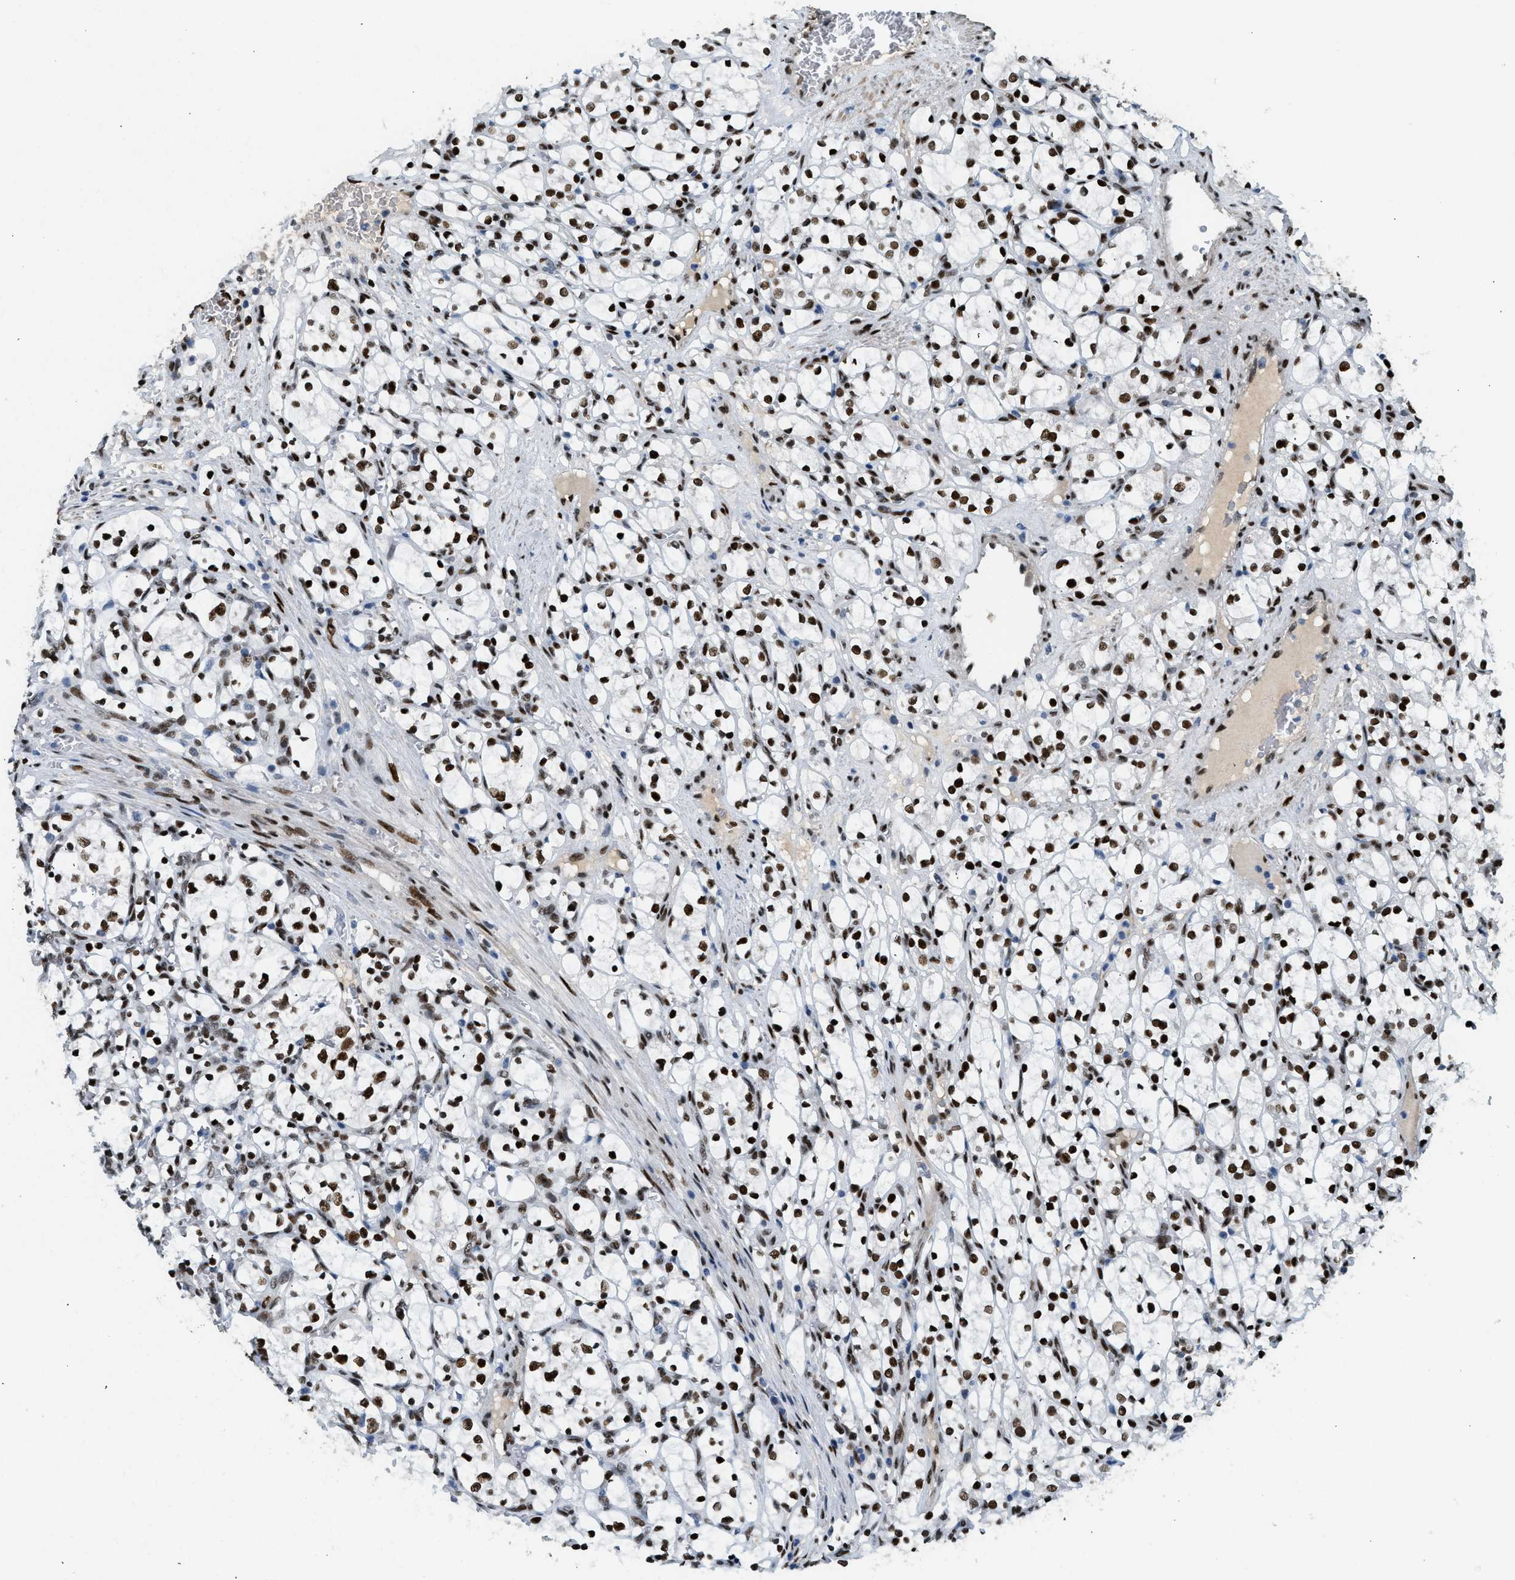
{"staining": {"intensity": "strong", "quantity": ">75%", "location": "nuclear"}, "tissue": "renal cancer", "cell_type": "Tumor cells", "image_type": "cancer", "snomed": [{"axis": "morphology", "description": "Adenocarcinoma, NOS"}, {"axis": "topography", "description": "Kidney"}], "caption": "Immunohistochemical staining of renal cancer exhibits high levels of strong nuclear staining in about >75% of tumor cells.", "gene": "ZBTB20", "patient": {"sex": "female", "age": 69}}